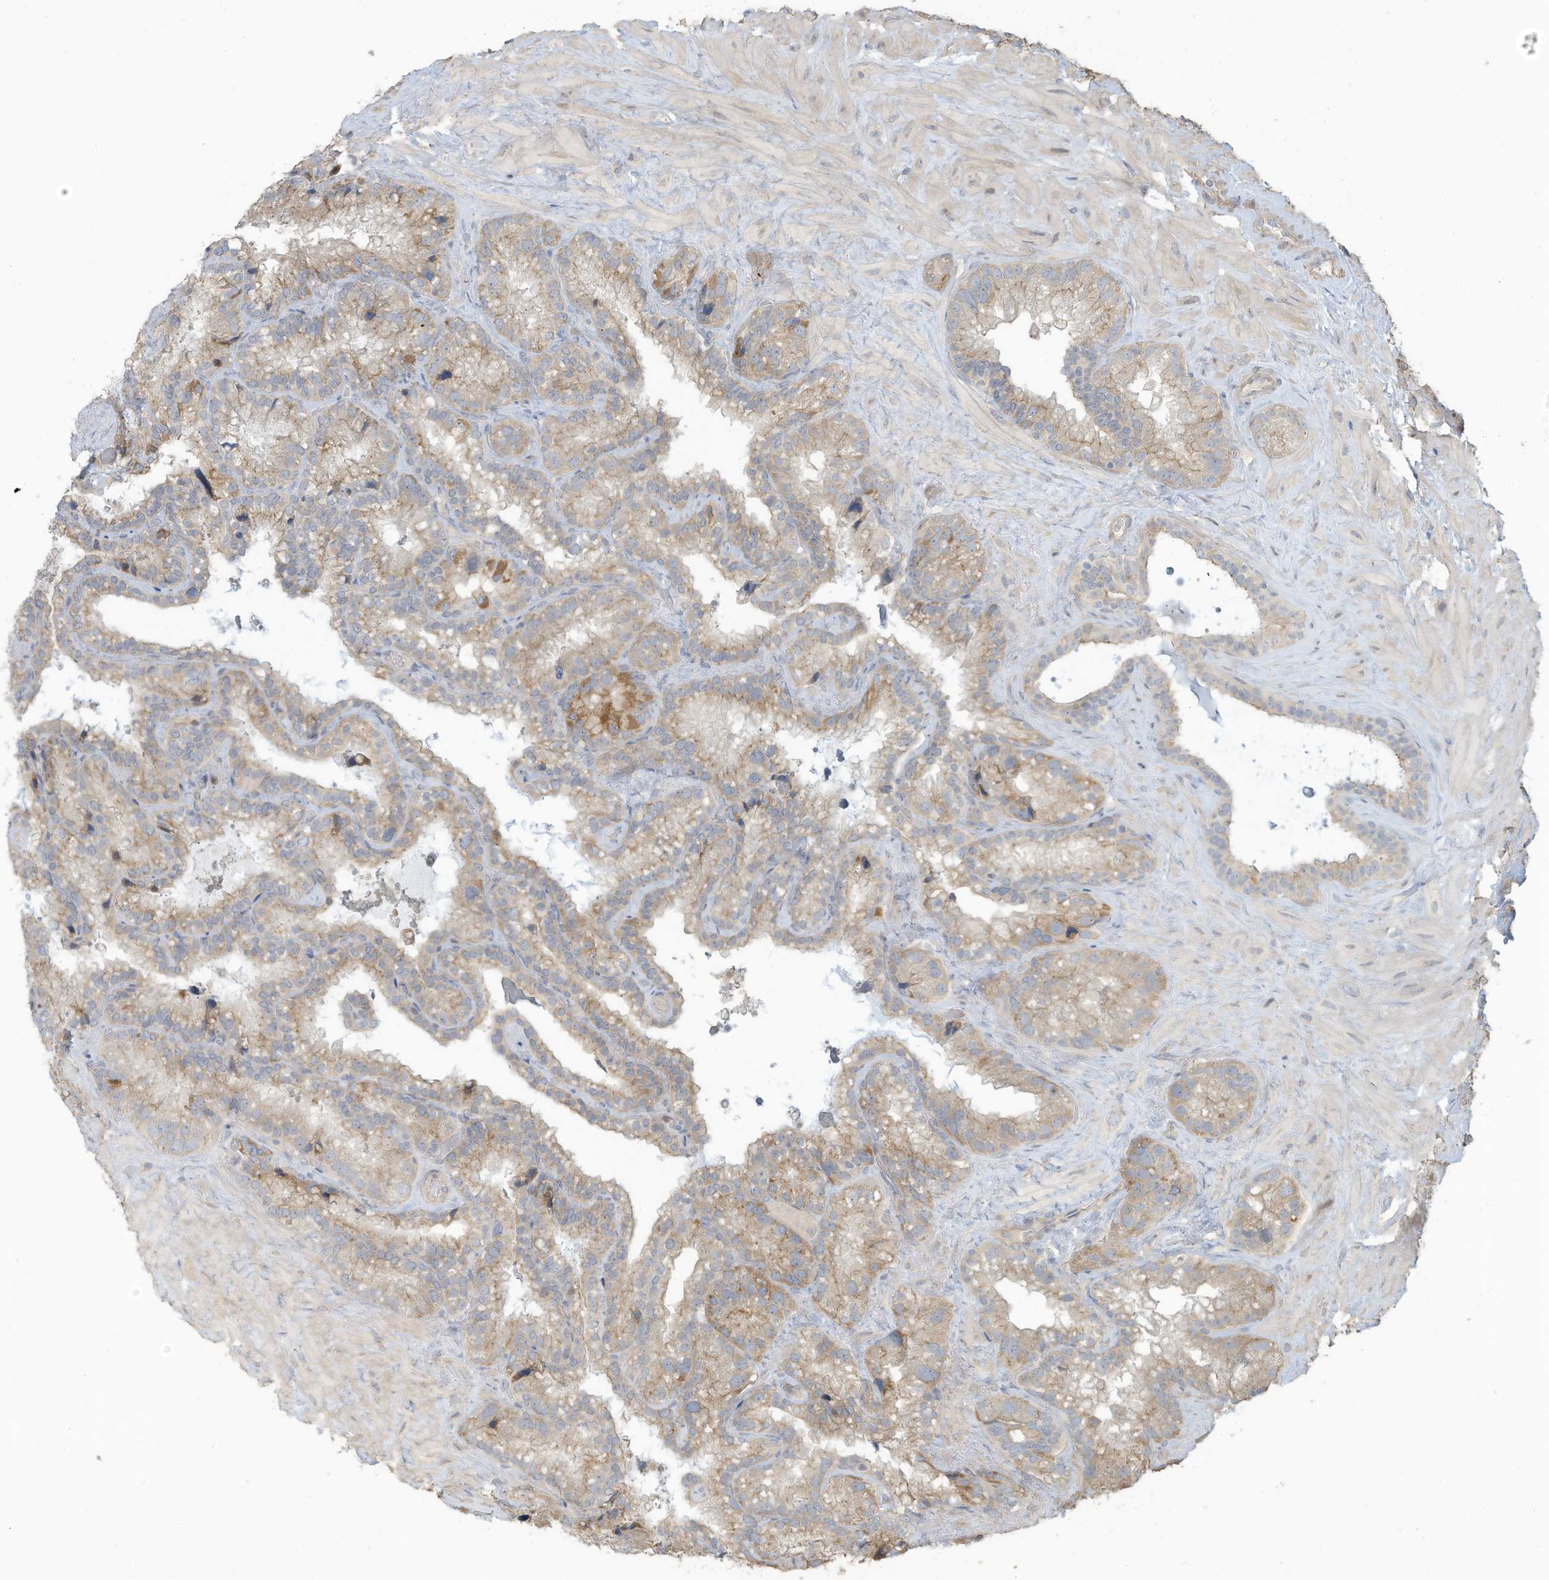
{"staining": {"intensity": "weak", "quantity": ">75%", "location": "cytoplasmic/membranous"}, "tissue": "seminal vesicle", "cell_type": "Glandular cells", "image_type": "normal", "snomed": [{"axis": "morphology", "description": "Normal tissue, NOS"}, {"axis": "topography", "description": "Prostate"}, {"axis": "topography", "description": "Seminal veicle"}], "caption": "This image reveals immunohistochemistry (IHC) staining of normal seminal vesicle, with low weak cytoplasmic/membranous staining in about >75% of glandular cells.", "gene": "MAGIX", "patient": {"sex": "male", "age": 68}}